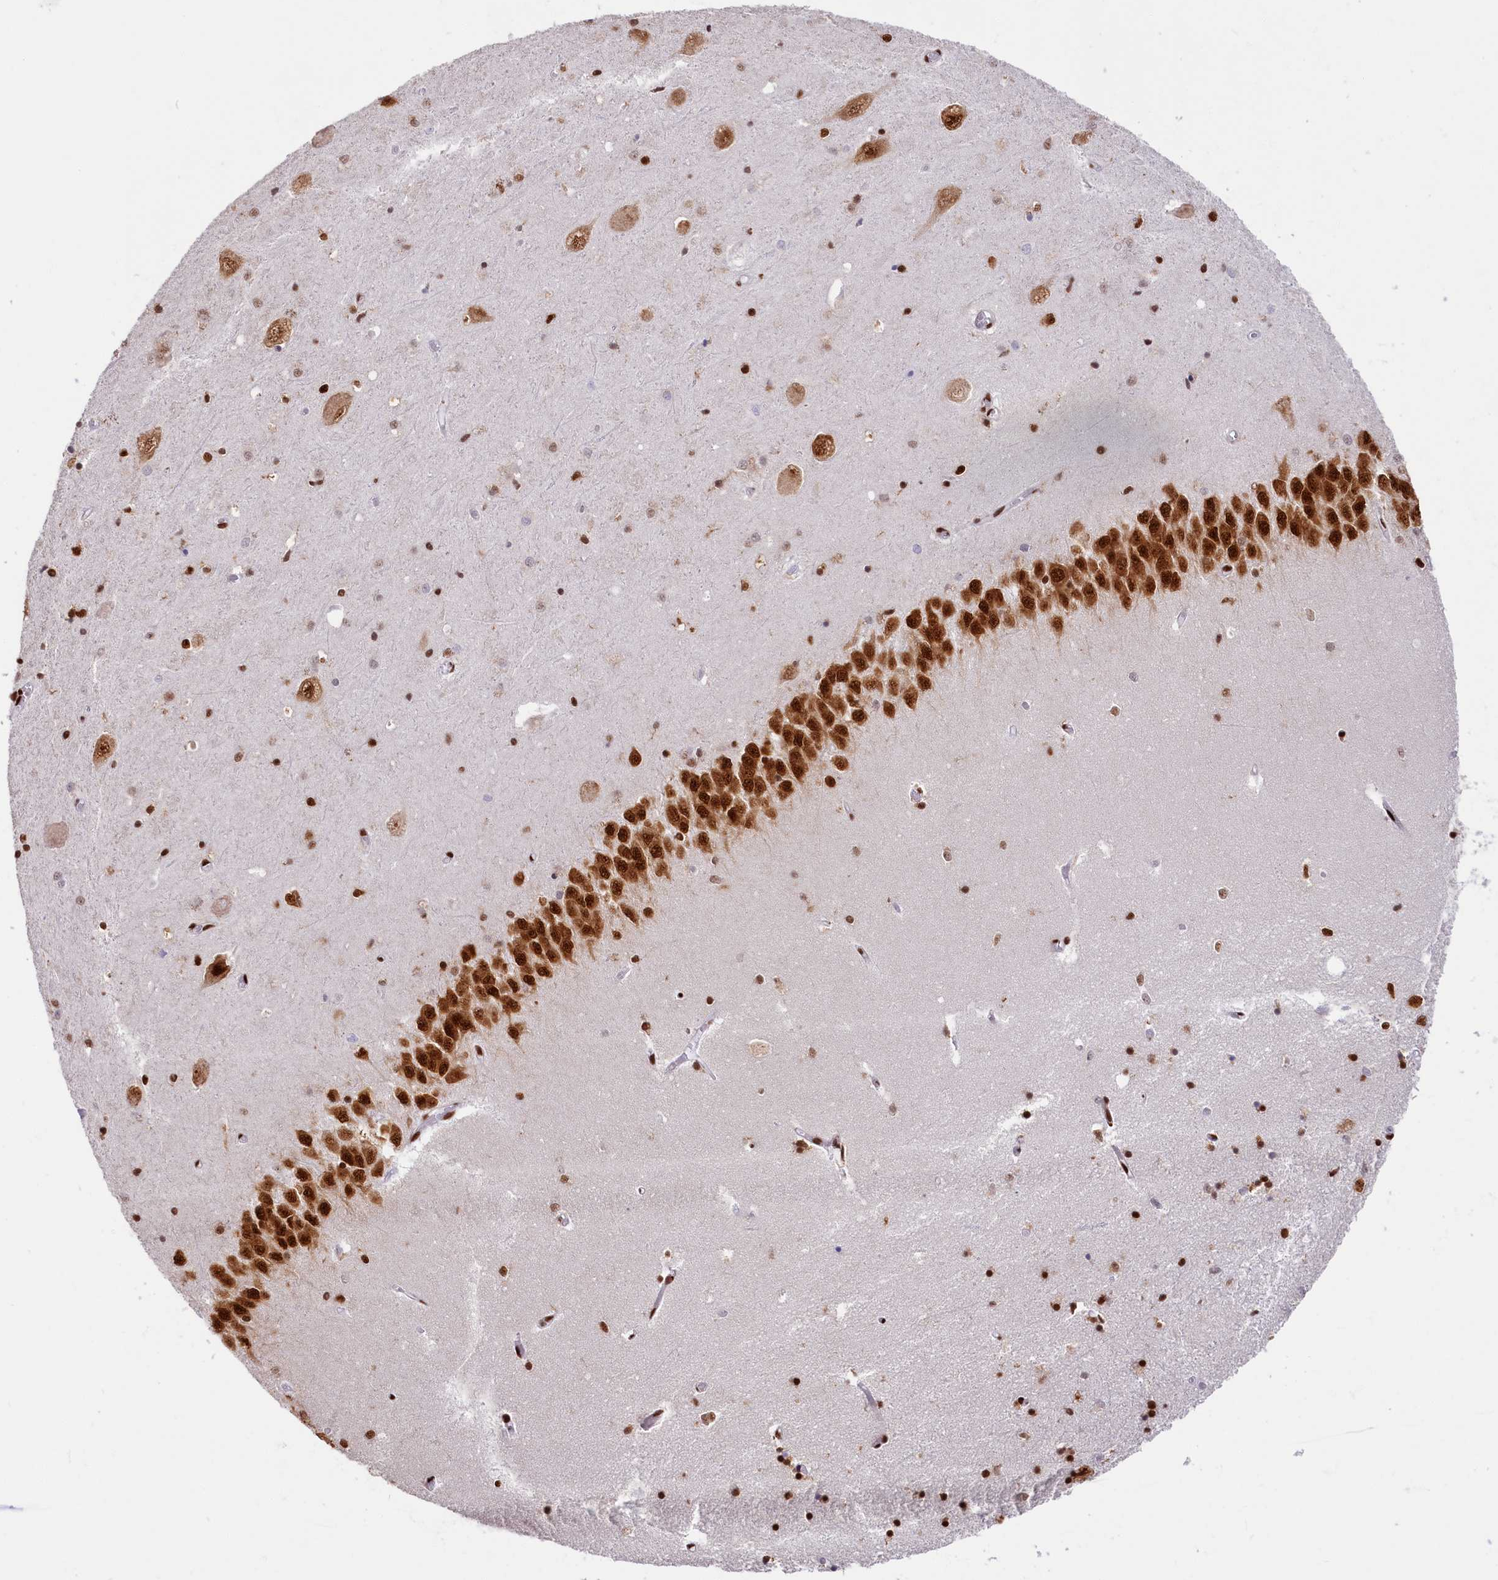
{"staining": {"intensity": "strong", "quantity": "25%-75%", "location": "nuclear"}, "tissue": "hippocampus", "cell_type": "Glial cells", "image_type": "normal", "snomed": [{"axis": "morphology", "description": "Normal tissue, NOS"}, {"axis": "topography", "description": "Hippocampus"}], "caption": "Hippocampus stained with IHC exhibits strong nuclear positivity in approximately 25%-75% of glial cells.", "gene": "SNRNP70", "patient": {"sex": "male", "age": 70}}